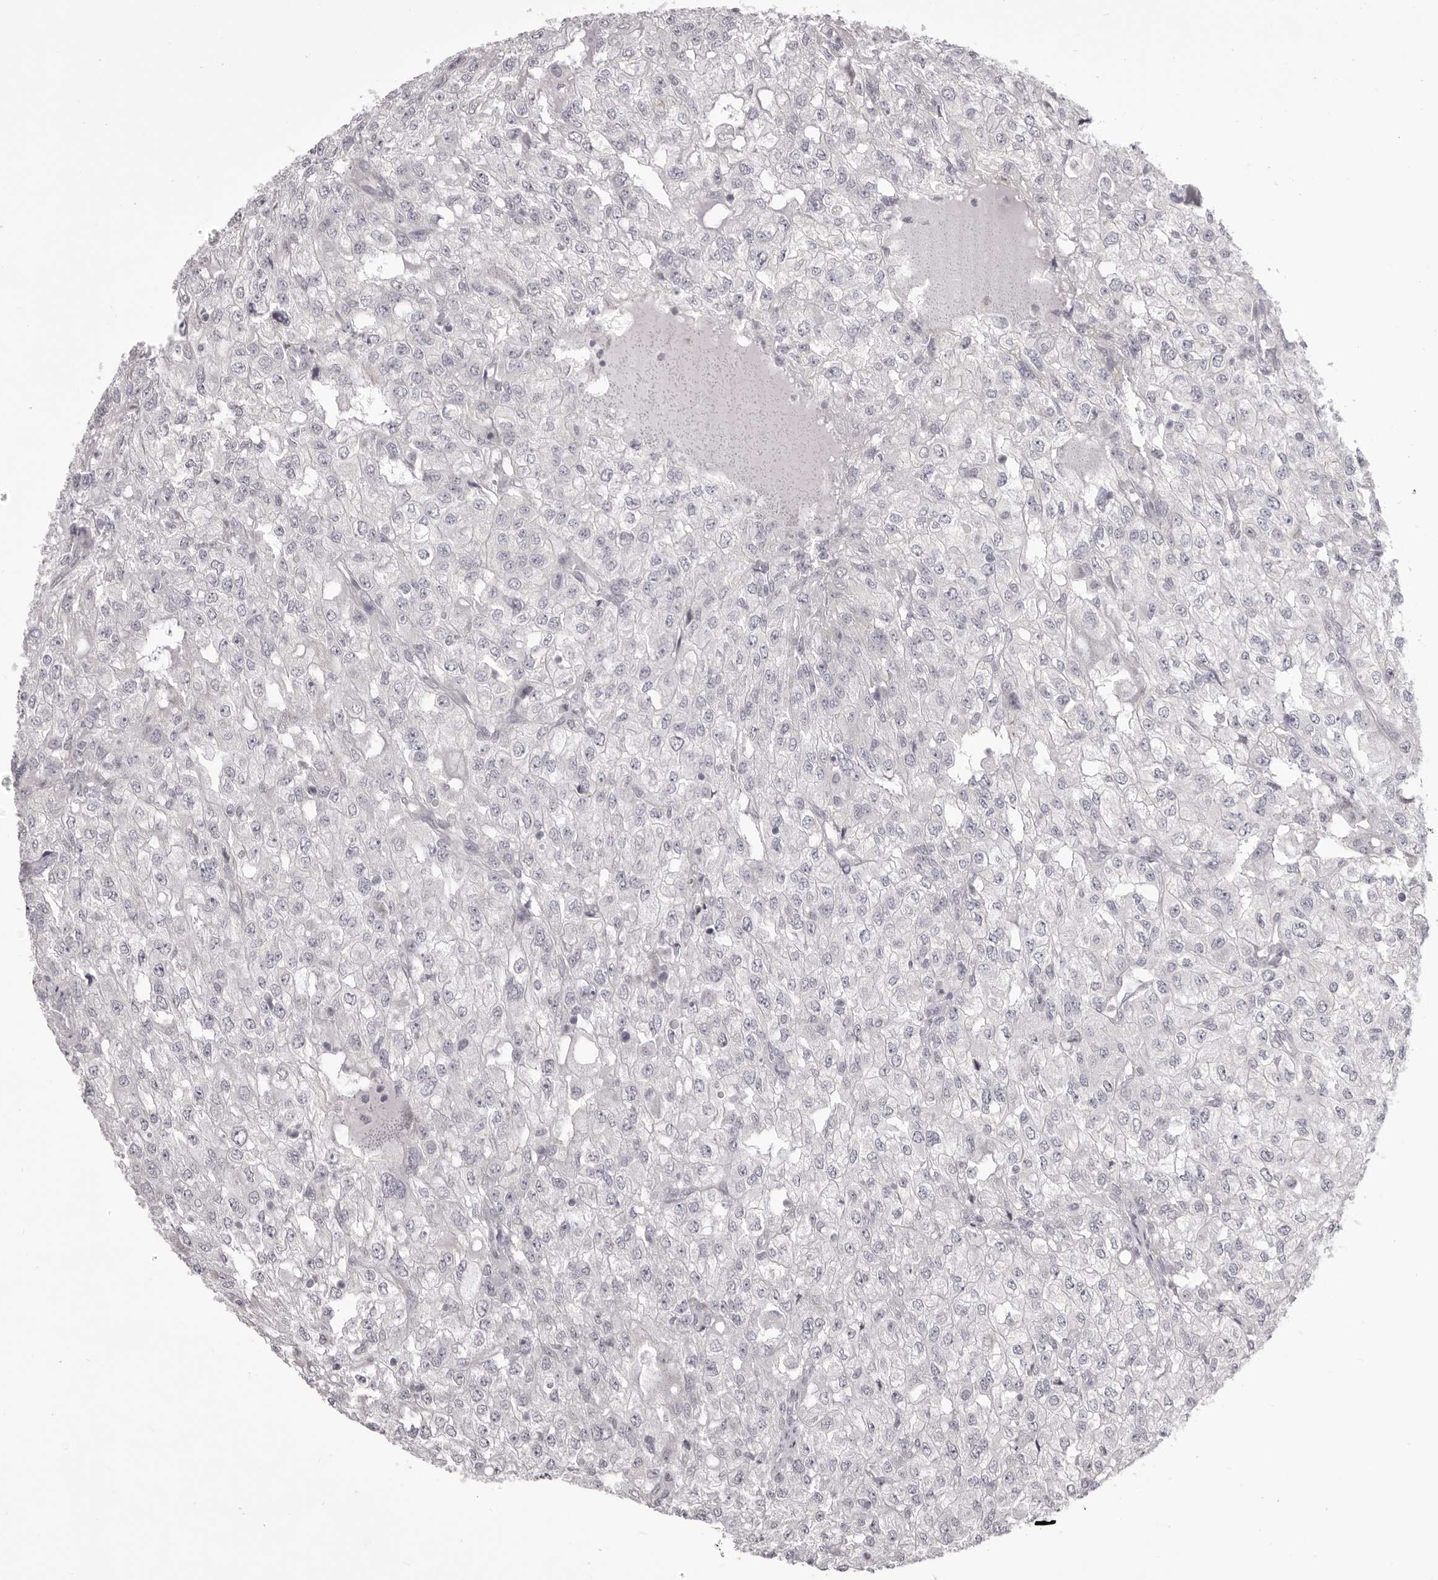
{"staining": {"intensity": "negative", "quantity": "none", "location": "none"}, "tissue": "renal cancer", "cell_type": "Tumor cells", "image_type": "cancer", "snomed": [{"axis": "morphology", "description": "Adenocarcinoma, NOS"}, {"axis": "topography", "description": "Kidney"}], "caption": "Immunohistochemistry micrograph of adenocarcinoma (renal) stained for a protein (brown), which shows no staining in tumor cells.", "gene": "OTUD3", "patient": {"sex": "female", "age": 54}}